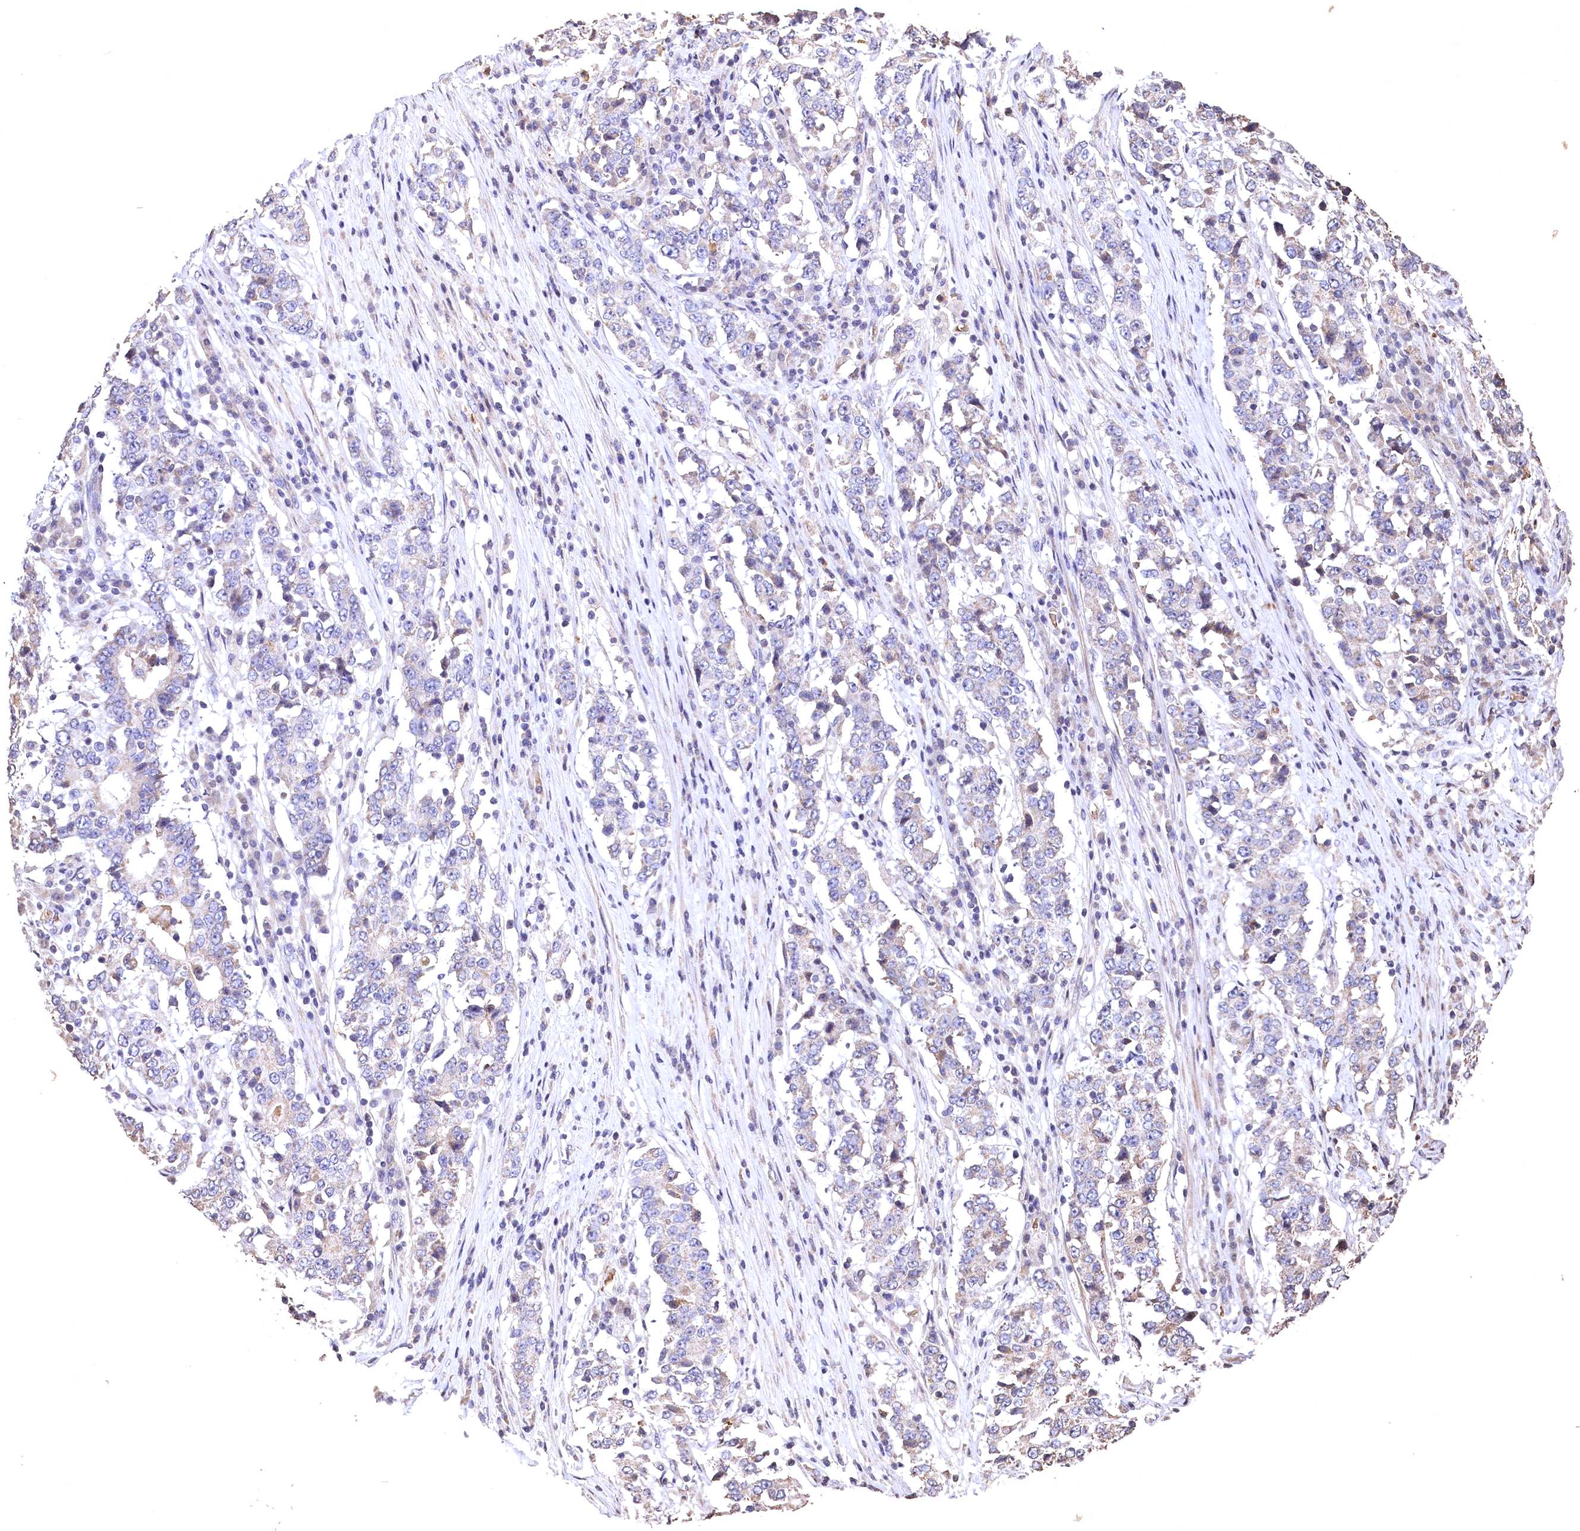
{"staining": {"intensity": "negative", "quantity": "none", "location": "none"}, "tissue": "stomach cancer", "cell_type": "Tumor cells", "image_type": "cancer", "snomed": [{"axis": "morphology", "description": "Adenocarcinoma, NOS"}, {"axis": "topography", "description": "Stomach"}], "caption": "IHC micrograph of human adenocarcinoma (stomach) stained for a protein (brown), which reveals no staining in tumor cells.", "gene": "SPTA1", "patient": {"sex": "male", "age": 59}}